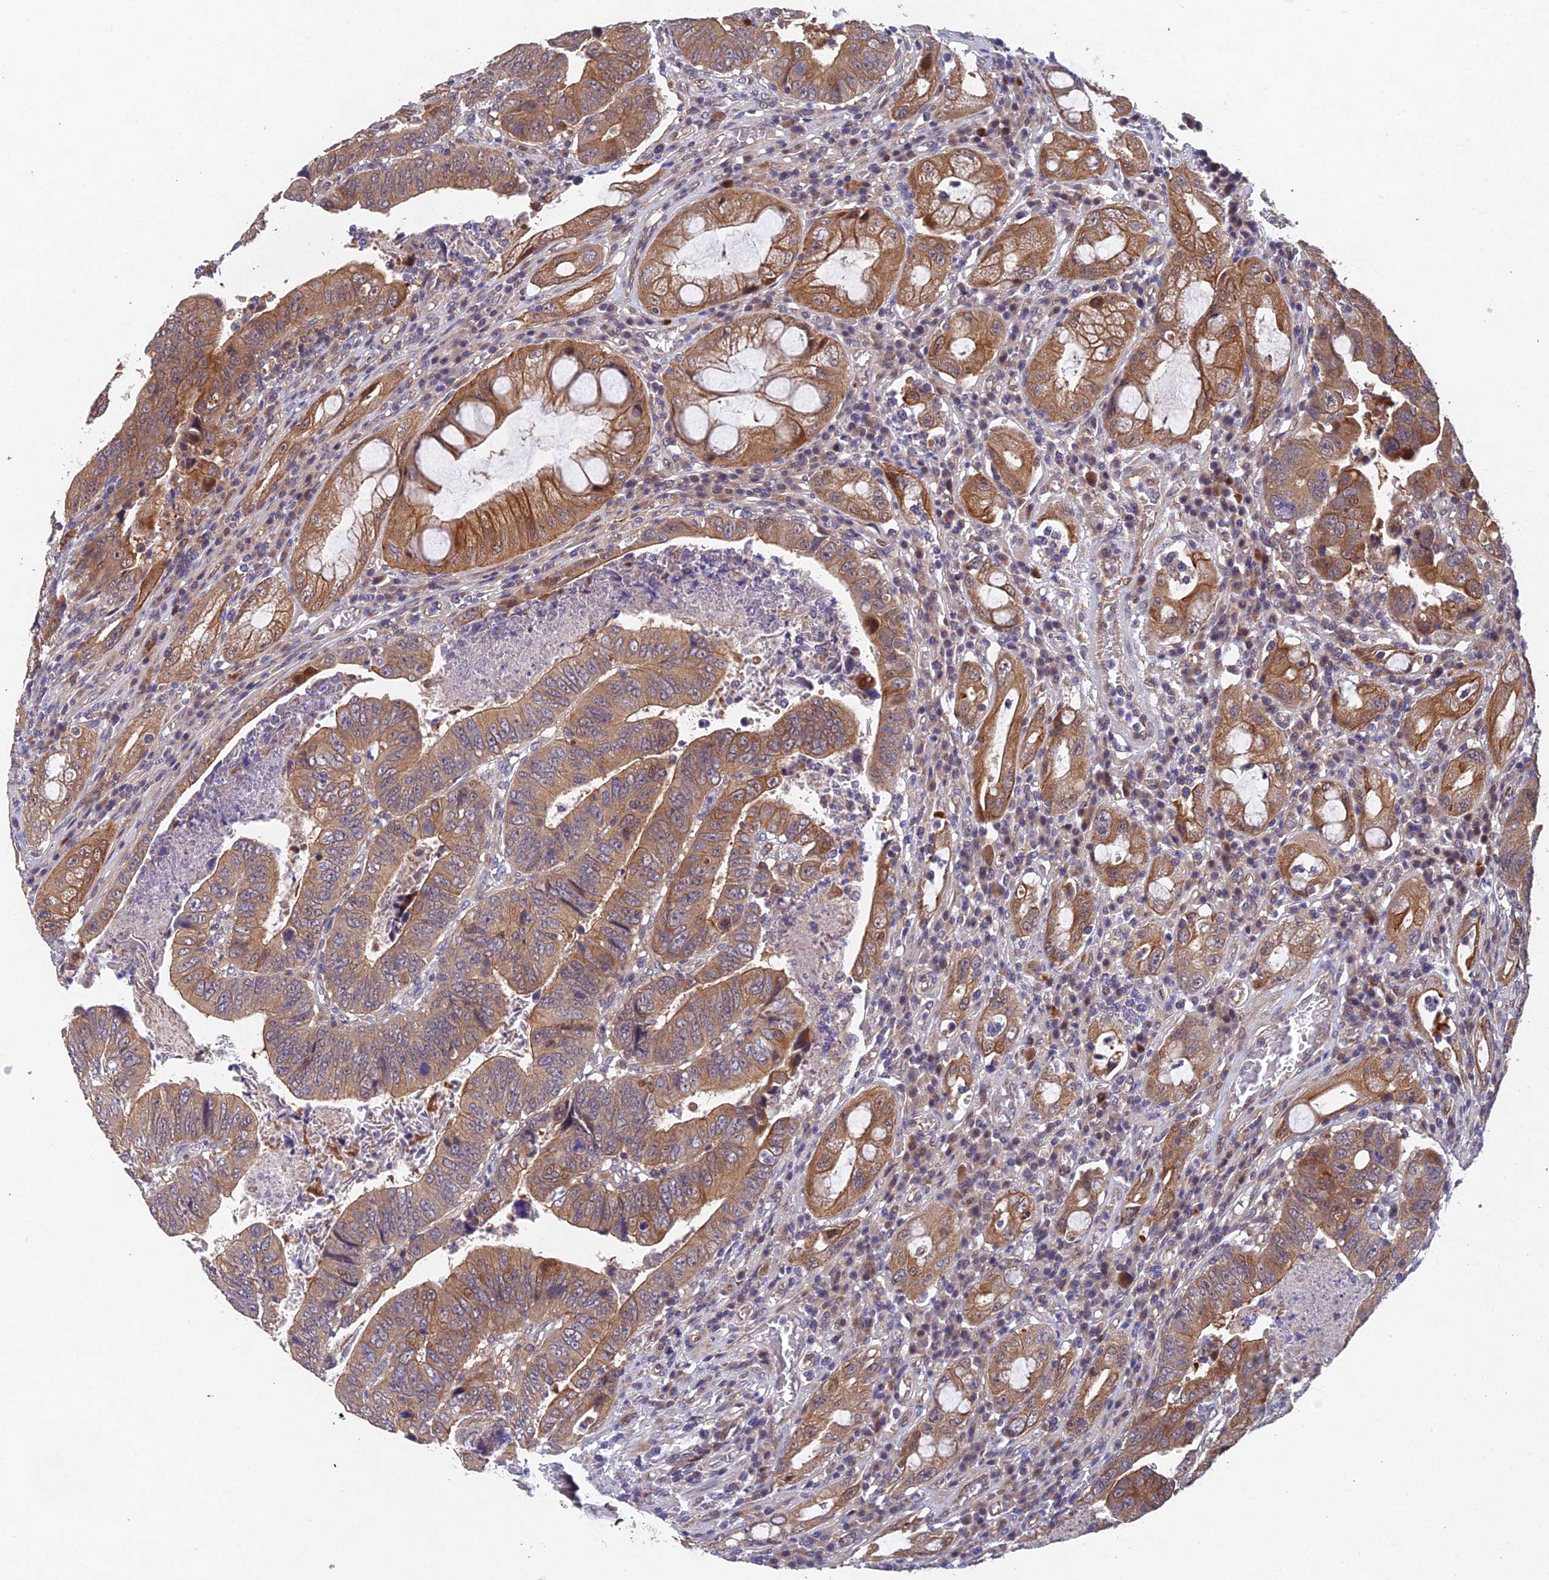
{"staining": {"intensity": "moderate", "quantity": ">75%", "location": "cytoplasmic/membranous"}, "tissue": "colorectal cancer", "cell_type": "Tumor cells", "image_type": "cancer", "snomed": [{"axis": "morphology", "description": "Normal tissue, NOS"}, {"axis": "morphology", "description": "Adenocarcinoma, NOS"}, {"axis": "topography", "description": "Rectum"}], "caption": "A brown stain labels moderate cytoplasmic/membranous expression of a protein in colorectal cancer (adenocarcinoma) tumor cells.", "gene": "NSMCE1", "patient": {"sex": "female", "age": 65}}